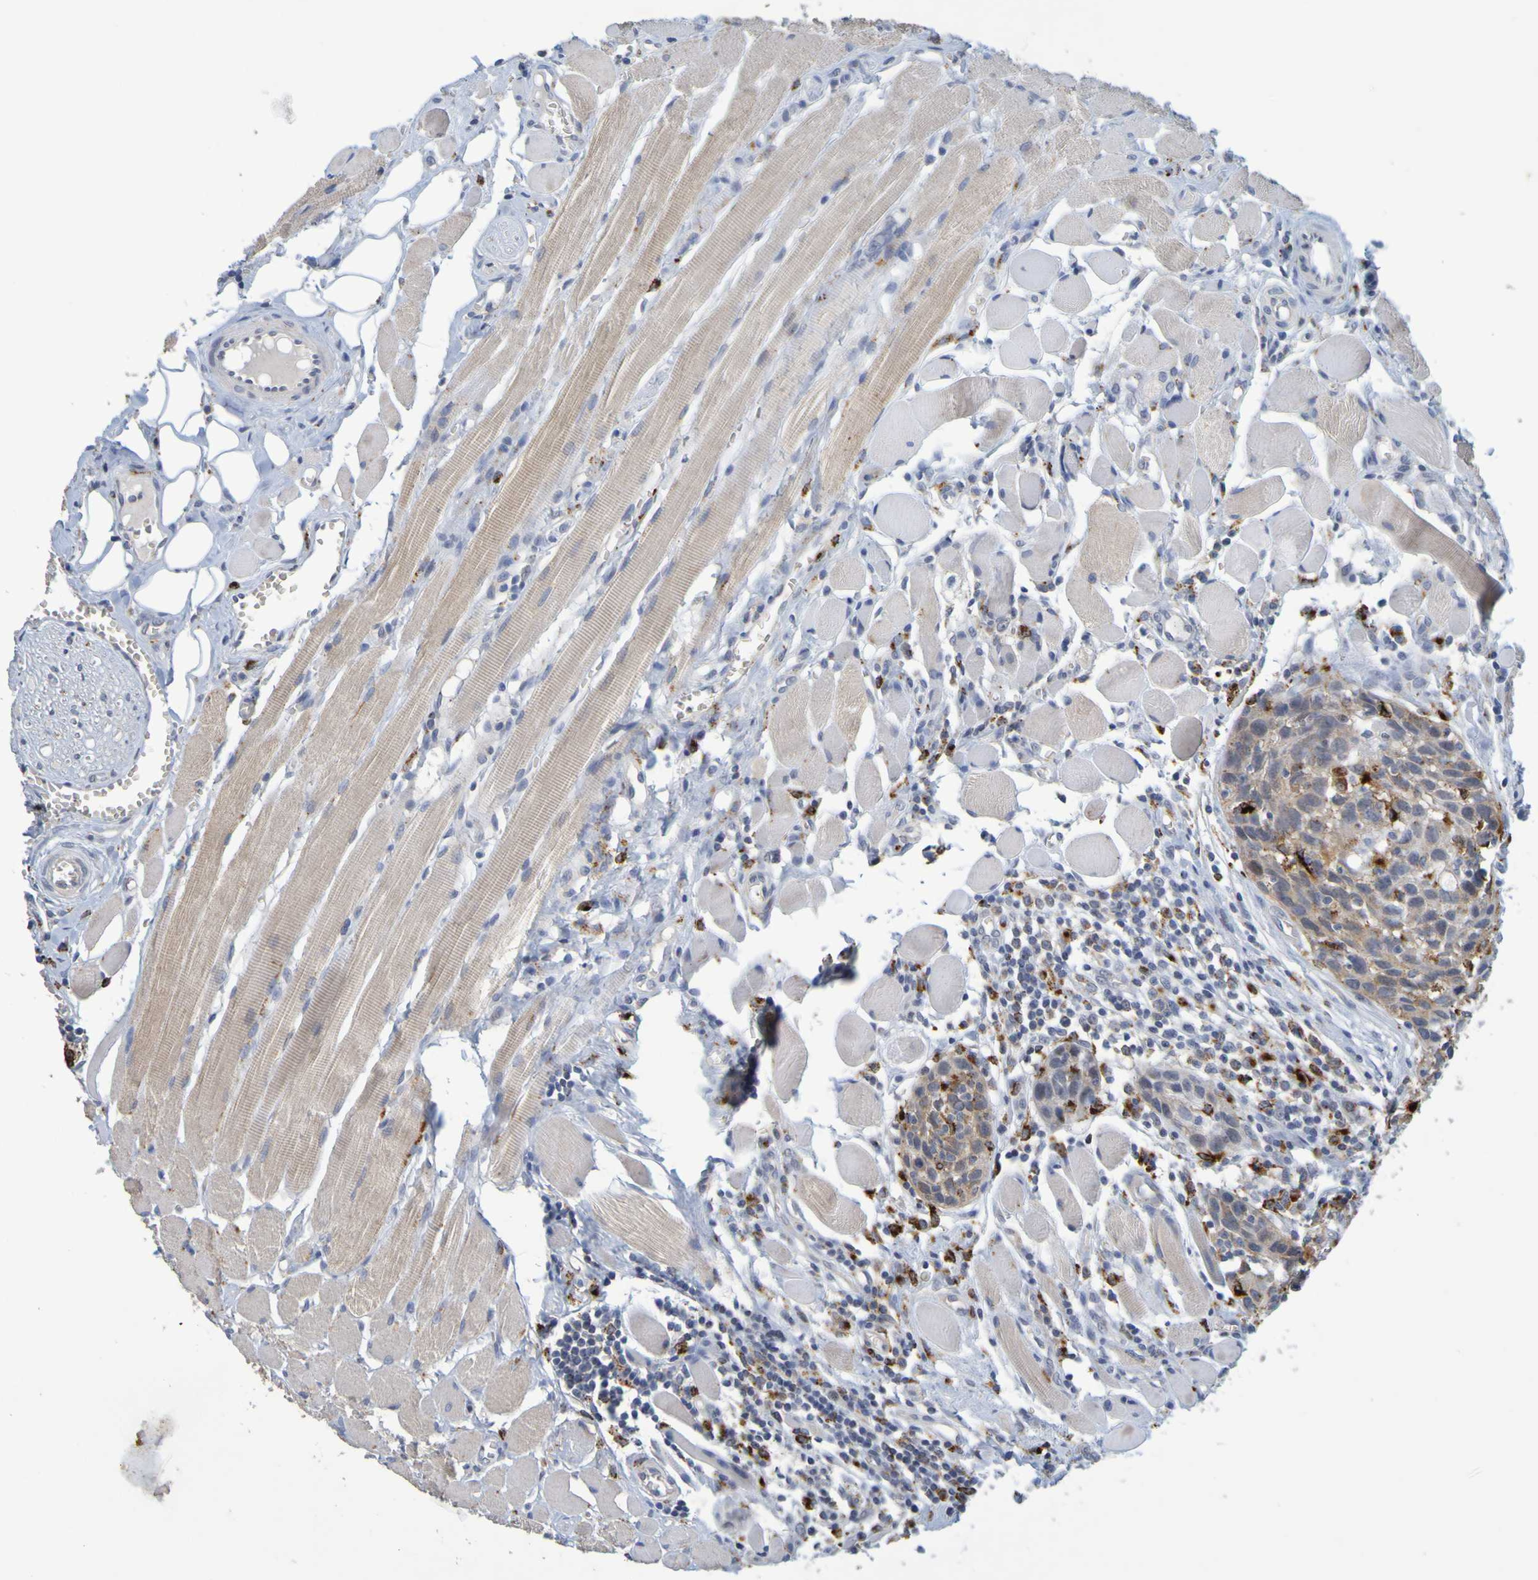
{"staining": {"intensity": "weak", "quantity": ">75%", "location": "cytoplasmic/membranous"}, "tissue": "head and neck cancer", "cell_type": "Tumor cells", "image_type": "cancer", "snomed": [{"axis": "morphology", "description": "Squamous cell carcinoma, NOS"}, {"axis": "topography", "description": "Oral tissue"}, {"axis": "topography", "description": "Head-Neck"}], "caption": "Head and neck cancer (squamous cell carcinoma) stained with a brown dye displays weak cytoplasmic/membranous positive expression in about >75% of tumor cells.", "gene": "TPH1", "patient": {"sex": "female", "age": 50}}